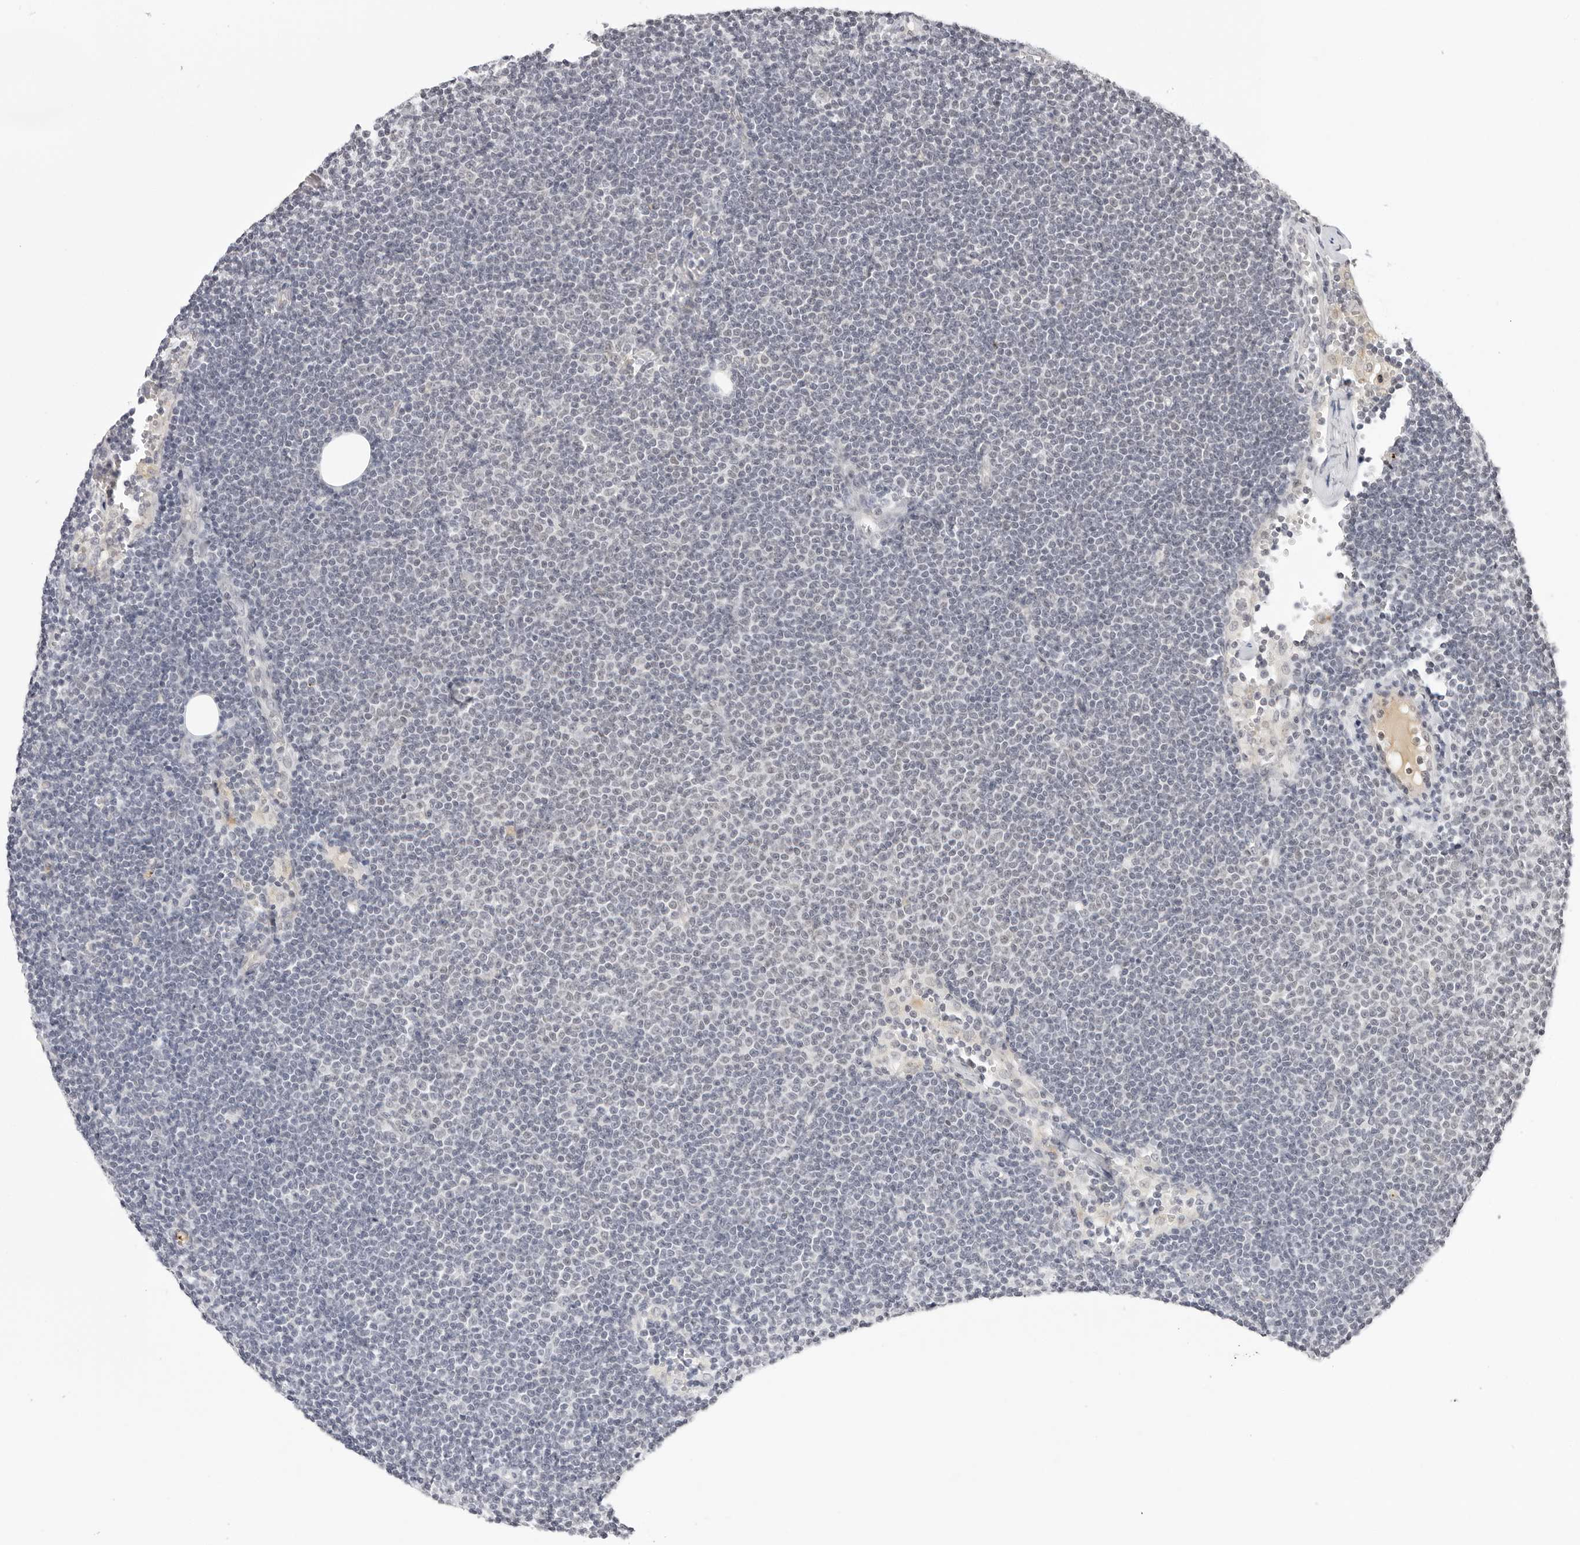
{"staining": {"intensity": "negative", "quantity": "none", "location": "none"}, "tissue": "lymphoma", "cell_type": "Tumor cells", "image_type": "cancer", "snomed": [{"axis": "morphology", "description": "Malignant lymphoma, non-Hodgkin's type, Low grade"}, {"axis": "topography", "description": "Lymph node"}], "caption": "Tumor cells show no significant expression in malignant lymphoma, non-Hodgkin's type (low-grade). (Brightfield microscopy of DAB immunohistochemistry at high magnification).", "gene": "STRADB", "patient": {"sex": "female", "age": 53}}